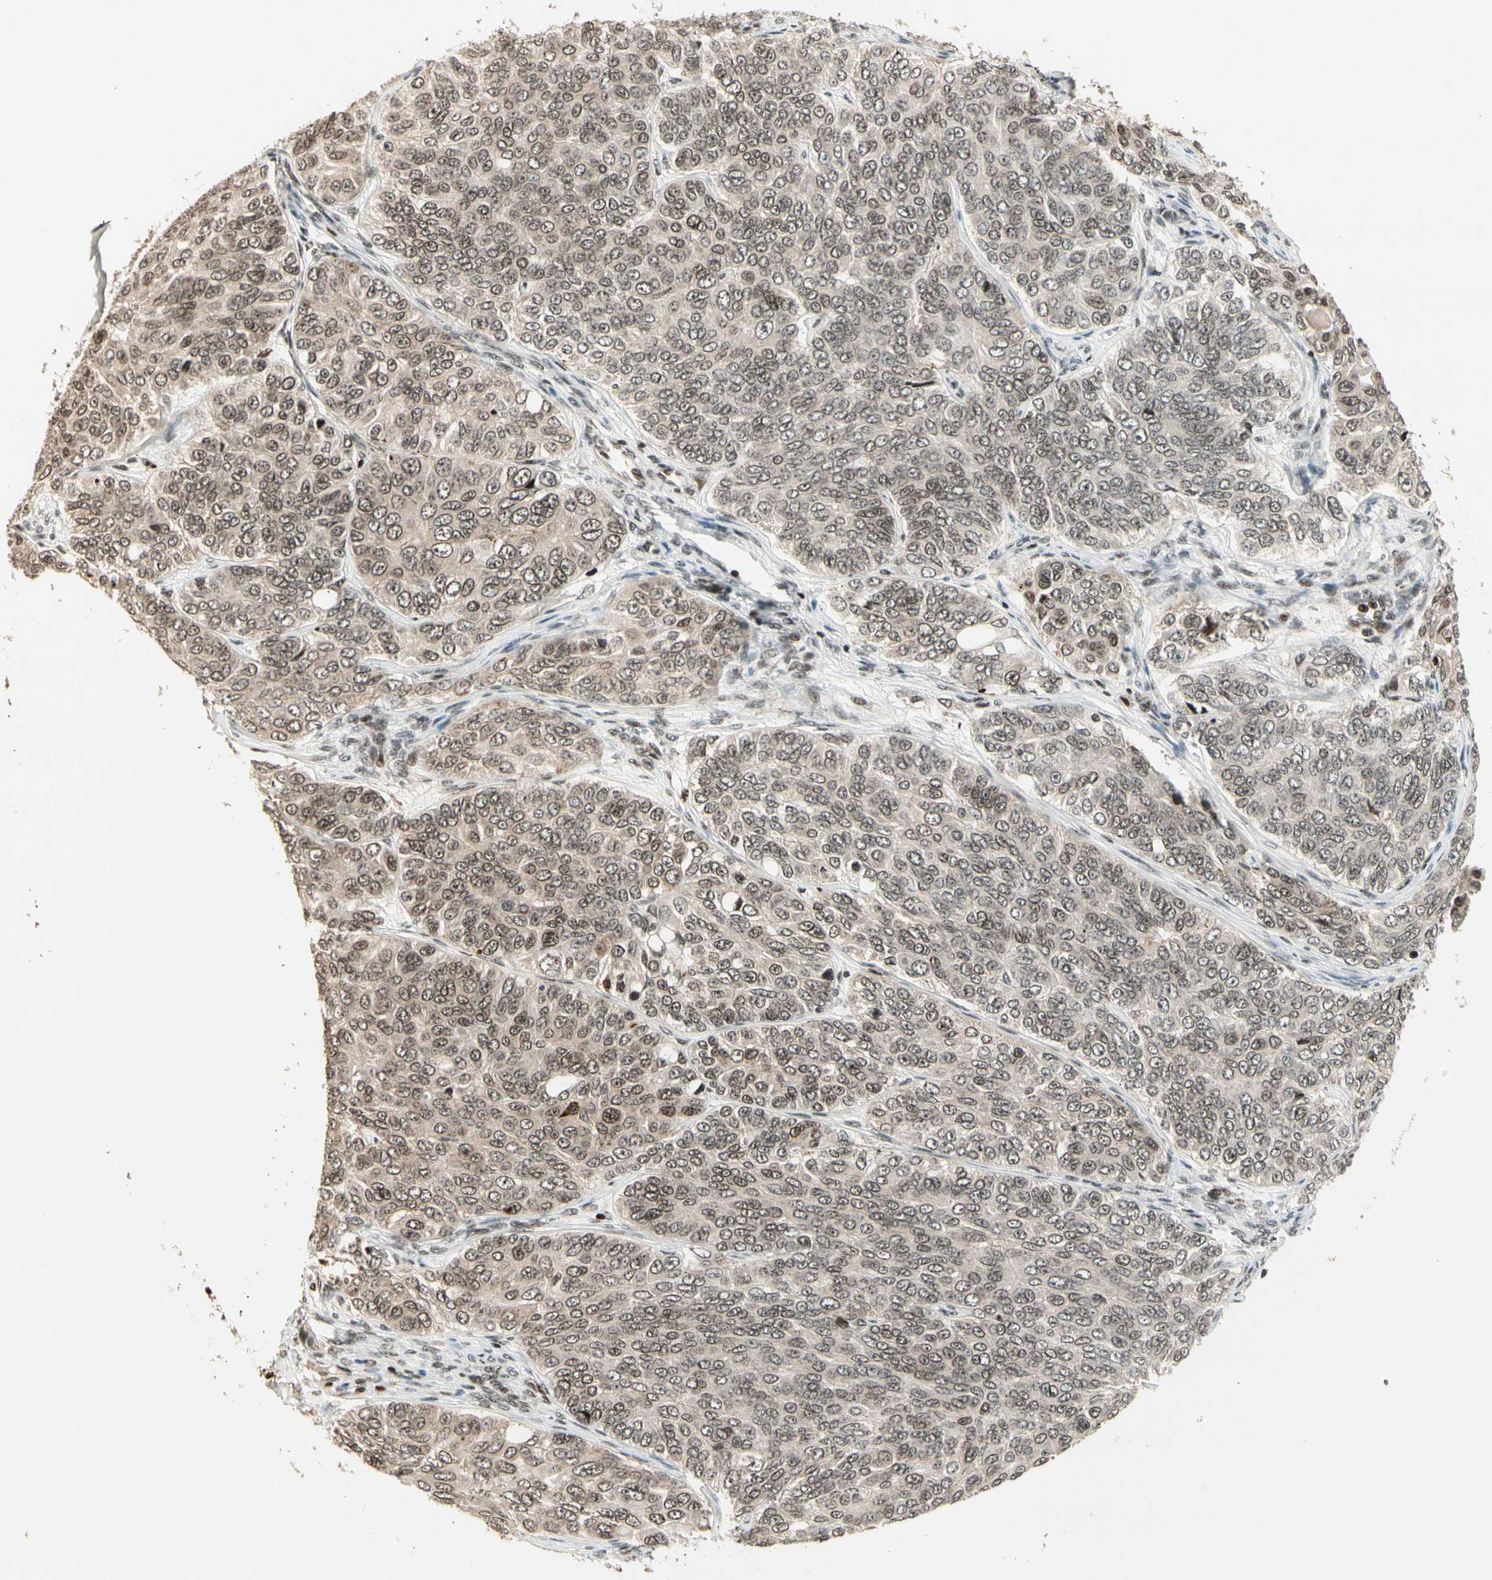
{"staining": {"intensity": "weak", "quantity": ">75%", "location": "nuclear"}, "tissue": "ovarian cancer", "cell_type": "Tumor cells", "image_type": "cancer", "snomed": [{"axis": "morphology", "description": "Carcinoma, endometroid"}, {"axis": "topography", "description": "Ovary"}], "caption": "Endometroid carcinoma (ovarian) tissue shows weak nuclear positivity in approximately >75% of tumor cells", "gene": "TSHZ3", "patient": {"sex": "female", "age": 51}}